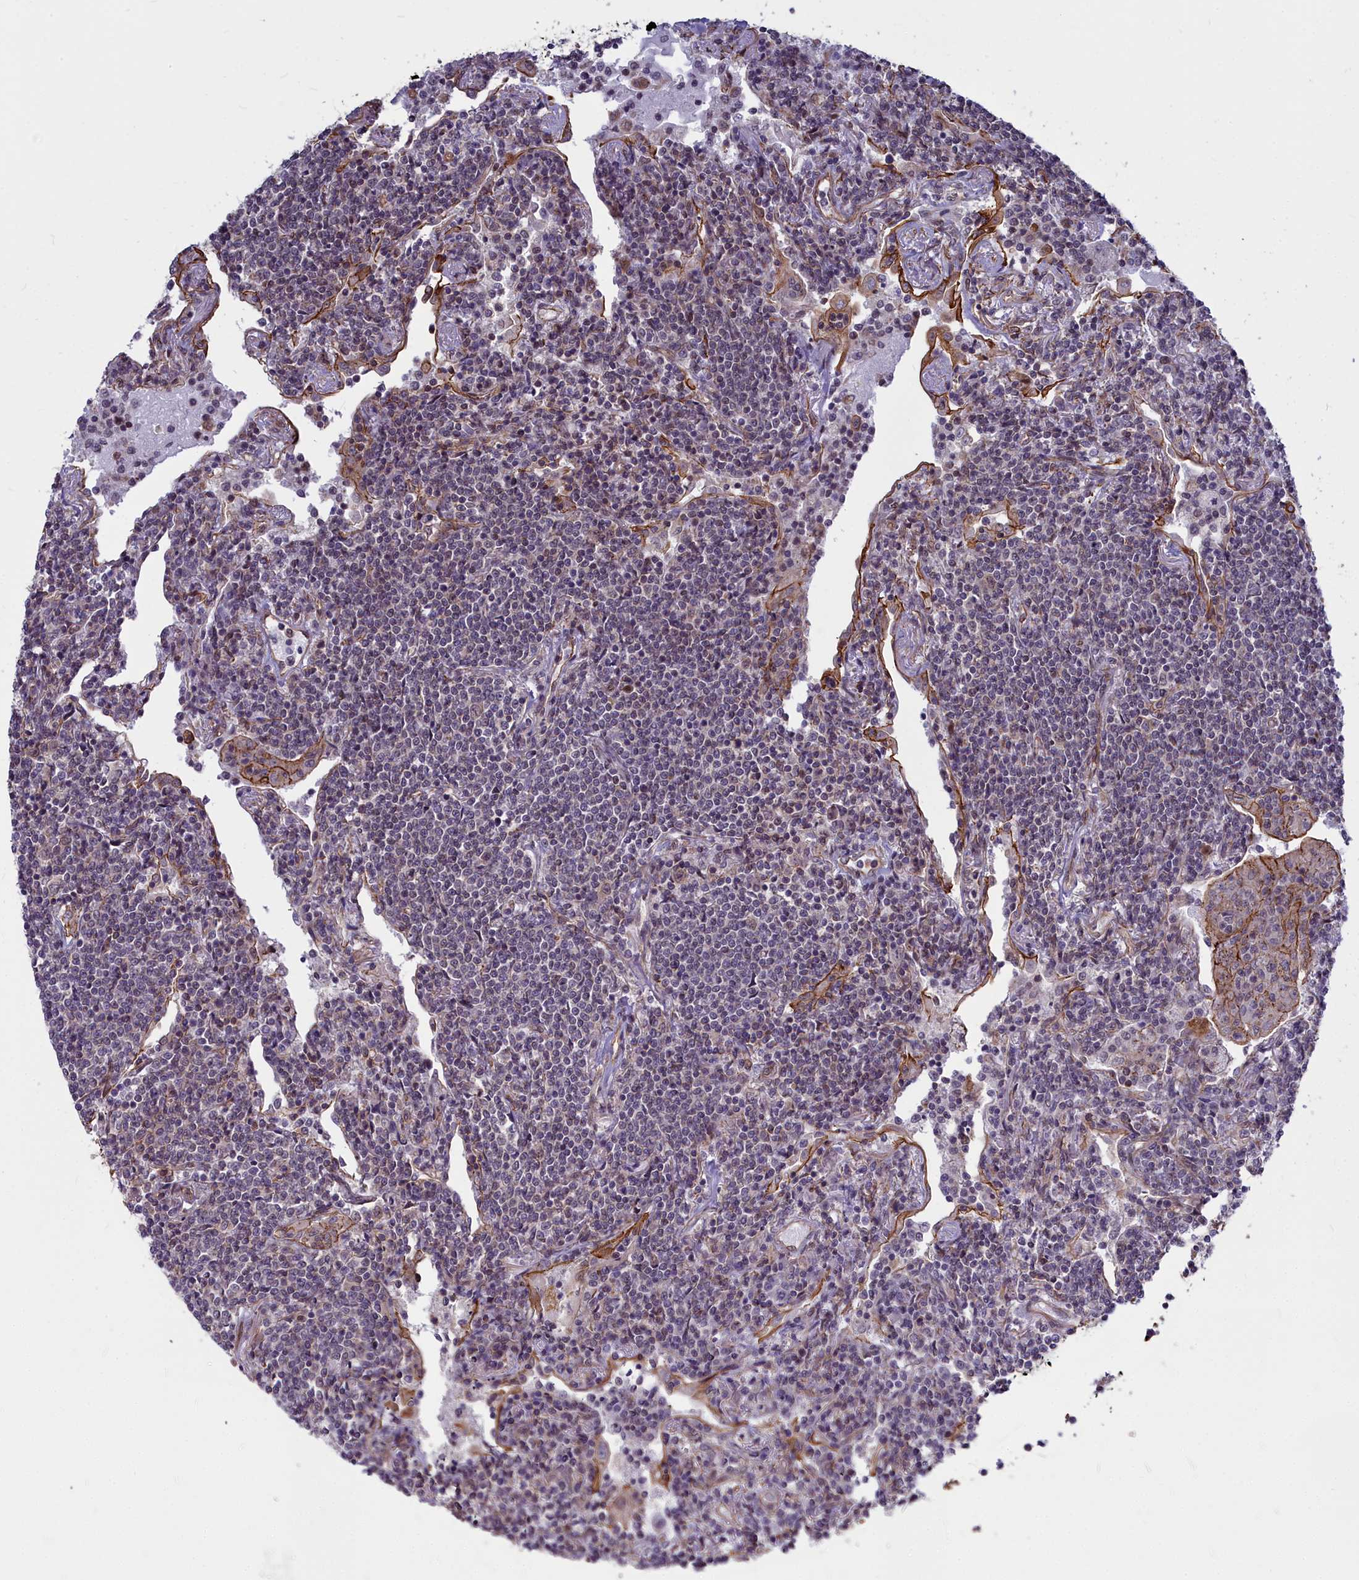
{"staining": {"intensity": "negative", "quantity": "none", "location": "none"}, "tissue": "lymphoma", "cell_type": "Tumor cells", "image_type": "cancer", "snomed": [{"axis": "morphology", "description": "Malignant lymphoma, non-Hodgkin's type, Low grade"}, {"axis": "topography", "description": "Lung"}], "caption": "This is an immunohistochemistry (IHC) image of human low-grade malignant lymphoma, non-Hodgkin's type. There is no expression in tumor cells.", "gene": "YJU2", "patient": {"sex": "female", "age": 71}}